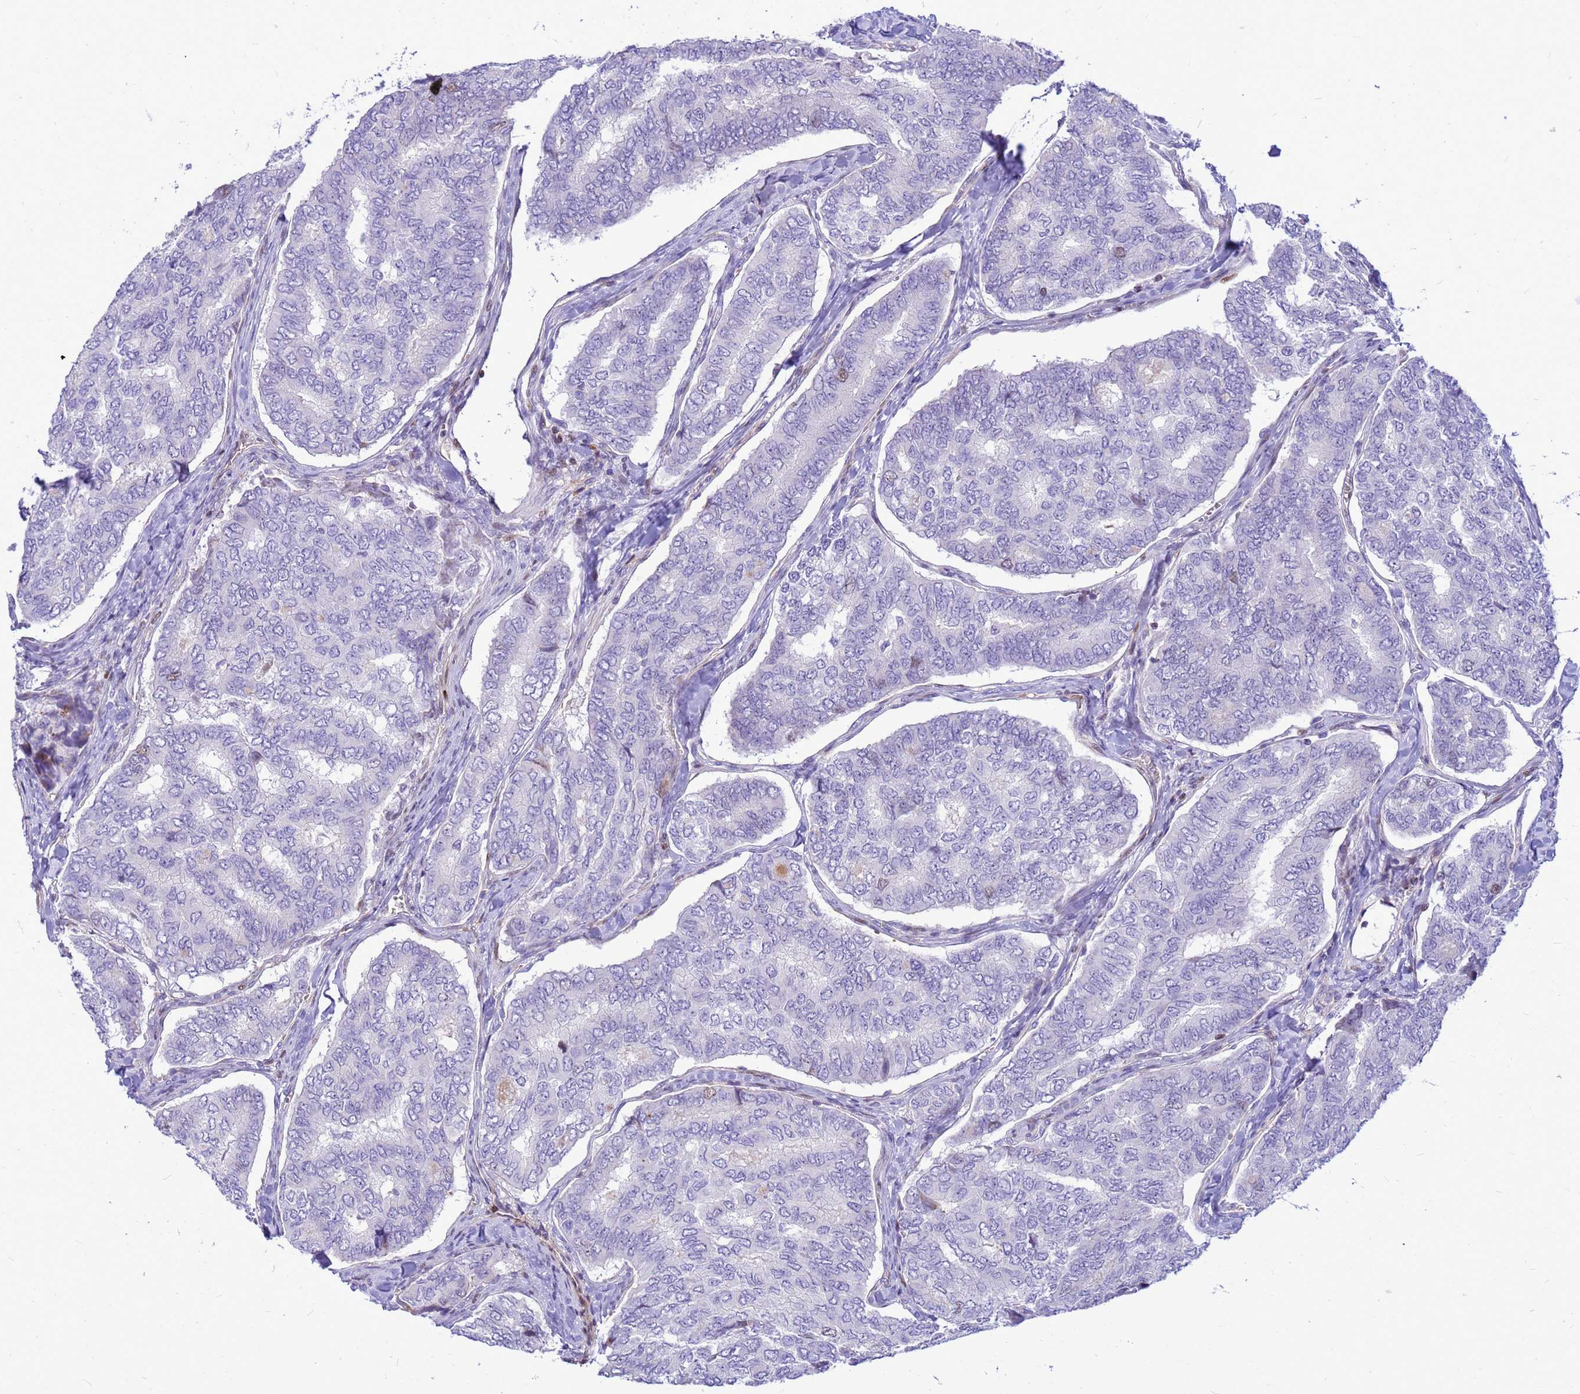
{"staining": {"intensity": "negative", "quantity": "none", "location": "none"}, "tissue": "thyroid cancer", "cell_type": "Tumor cells", "image_type": "cancer", "snomed": [{"axis": "morphology", "description": "Papillary adenocarcinoma, NOS"}, {"axis": "topography", "description": "Thyroid gland"}], "caption": "High power microscopy histopathology image of an immunohistochemistry micrograph of papillary adenocarcinoma (thyroid), revealing no significant expression in tumor cells.", "gene": "ADAMTS7", "patient": {"sex": "female", "age": 35}}